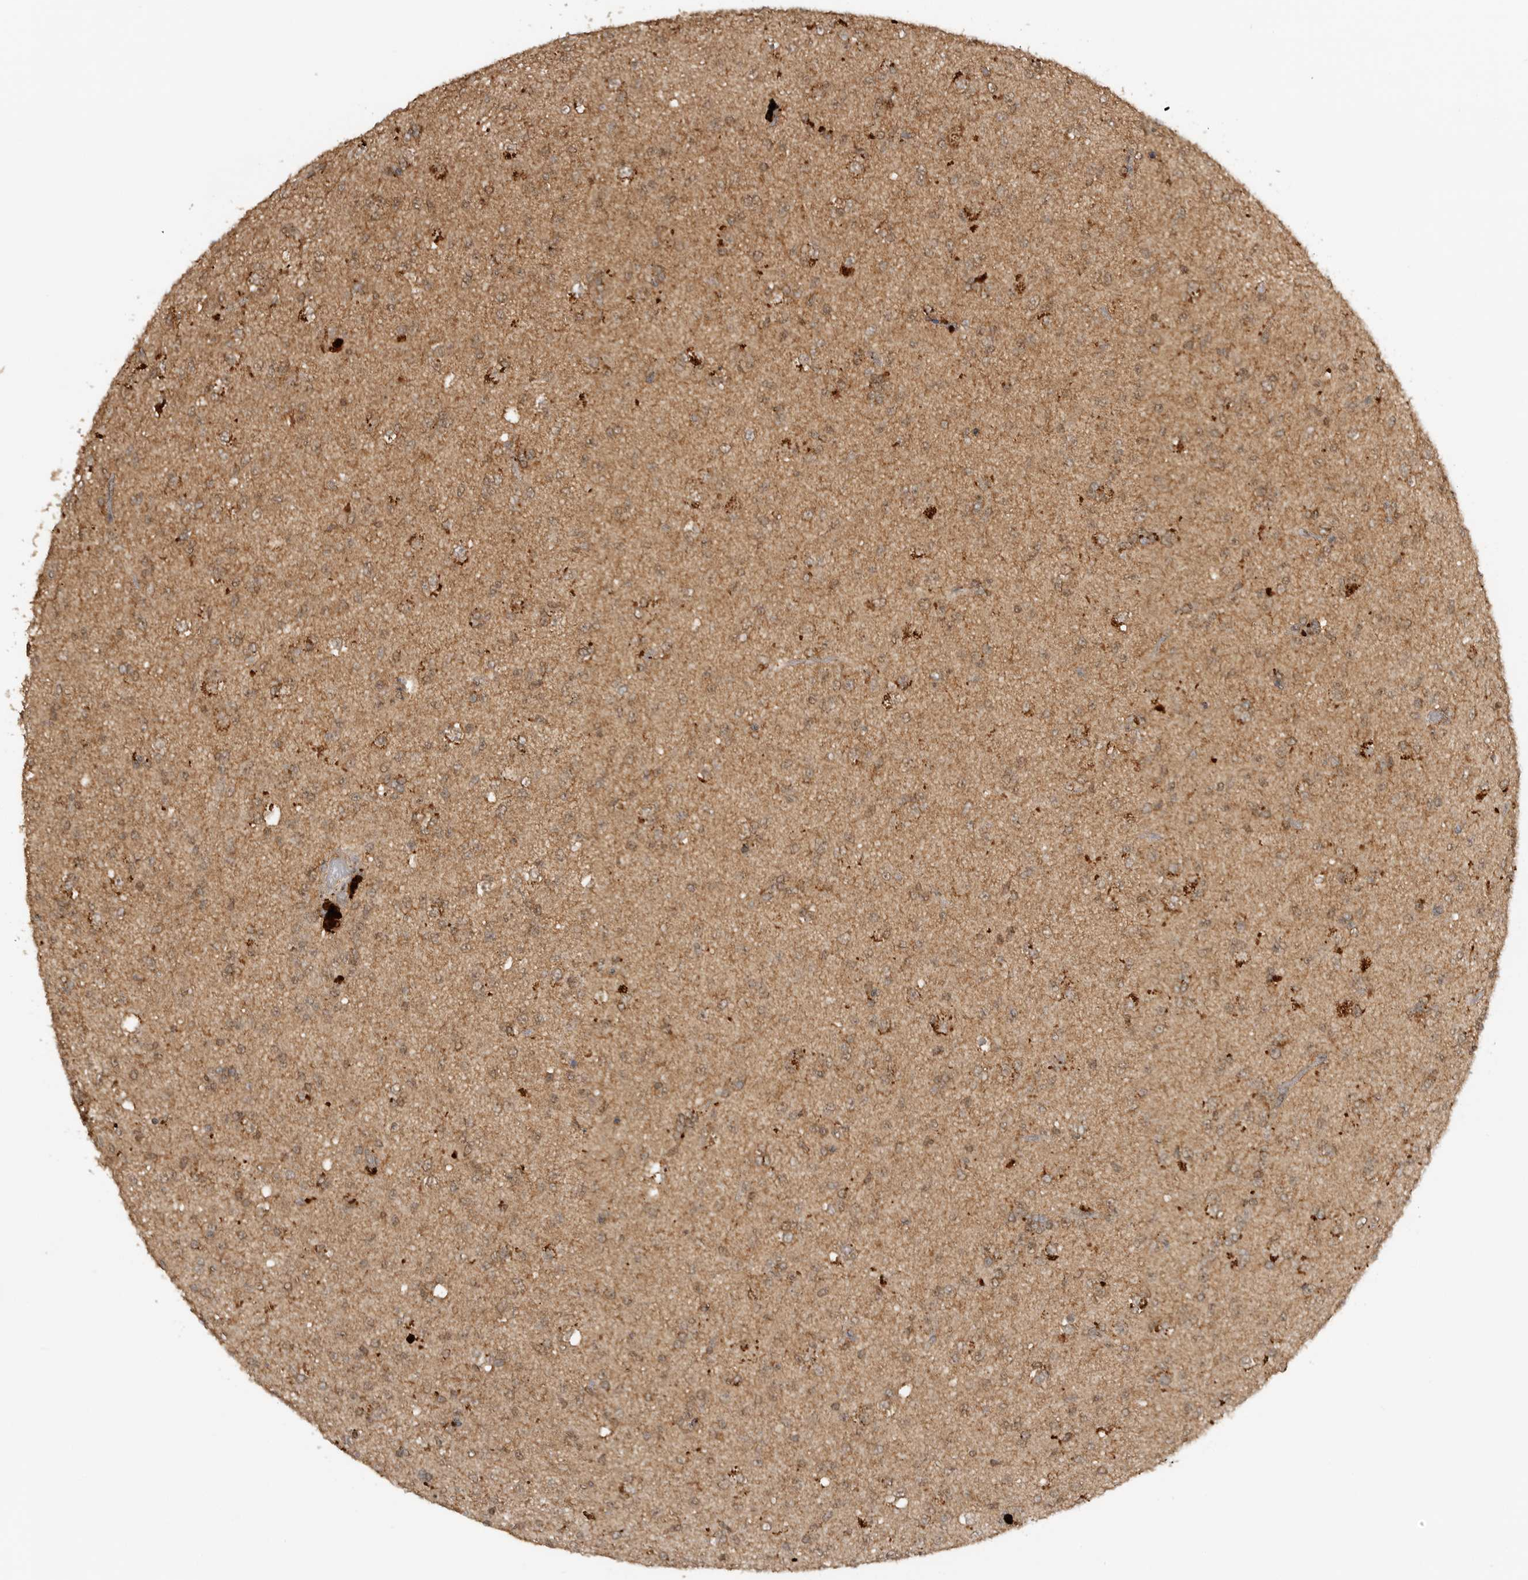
{"staining": {"intensity": "weak", "quantity": ">75%", "location": "cytoplasmic/membranous,nuclear"}, "tissue": "glioma", "cell_type": "Tumor cells", "image_type": "cancer", "snomed": [{"axis": "morphology", "description": "Glioma, malignant, Low grade"}, {"axis": "topography", "description": "Brain"}], "caption": "Immunohistochemical staining of glioma reveals low levels of weak cytoplasmic/membranous and nuclear protein positivity in approximately >75% of tumor cells.", "gene": "ICOSLG", "patient": {"sex": "male", "age": 65}}